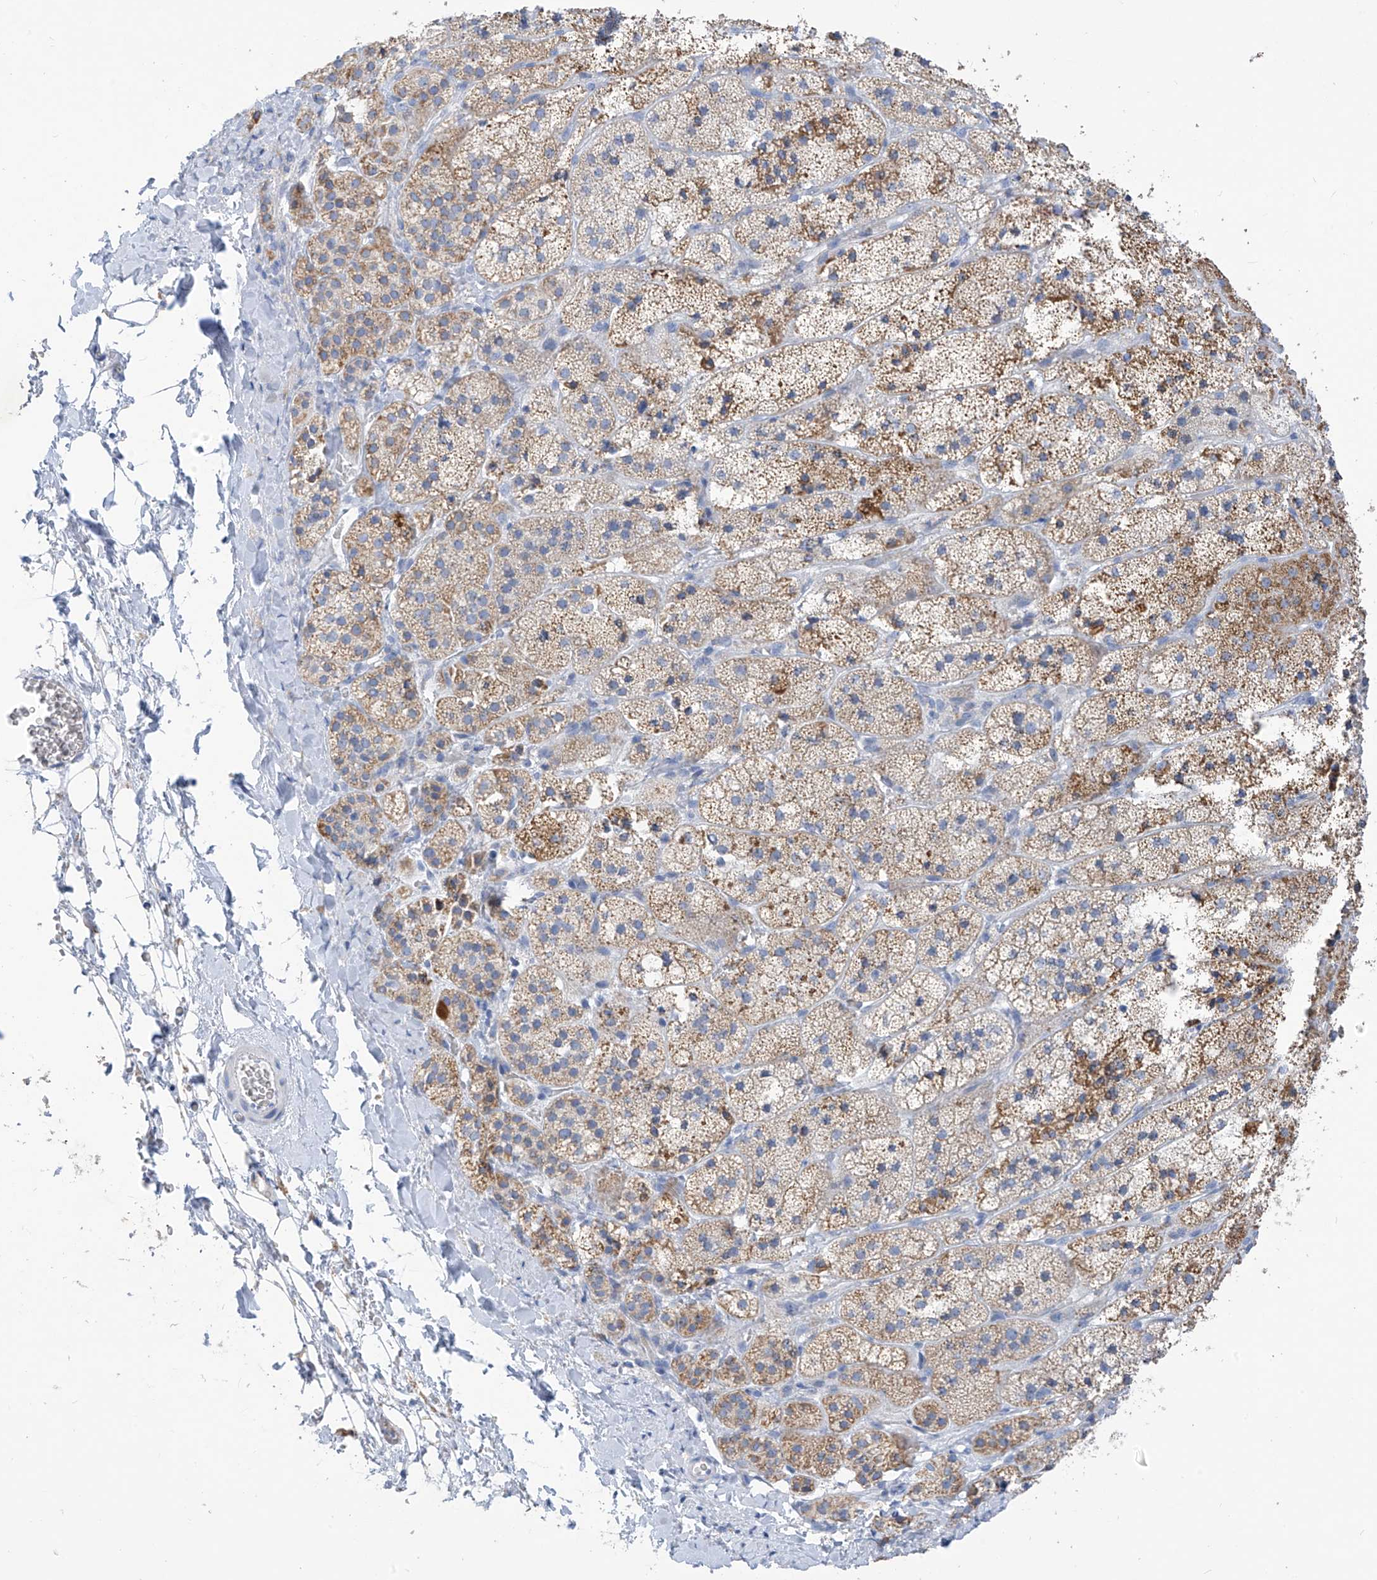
{"staining": {"intensity": "moderate", "quantity": "25%-75%", "location": "cytoplasmic/membranous"}, "tissue": "adrenal gland", "cell_type": "Glandular cells", "image_type": "normal", "snomed": [{"axis": "morphology", "description": "Normal tissue, NOS"}, {"axis": "topography", "description": "Adrenal gland"}], "caption": "Adrenal gland stained with a brown dye exhibits moderate cytoplasmic/membranous positive positivity in about 25%-75% of glandular cells.", "gene": "ZNF404", "patient": {"sex": "female", "age": 44}}